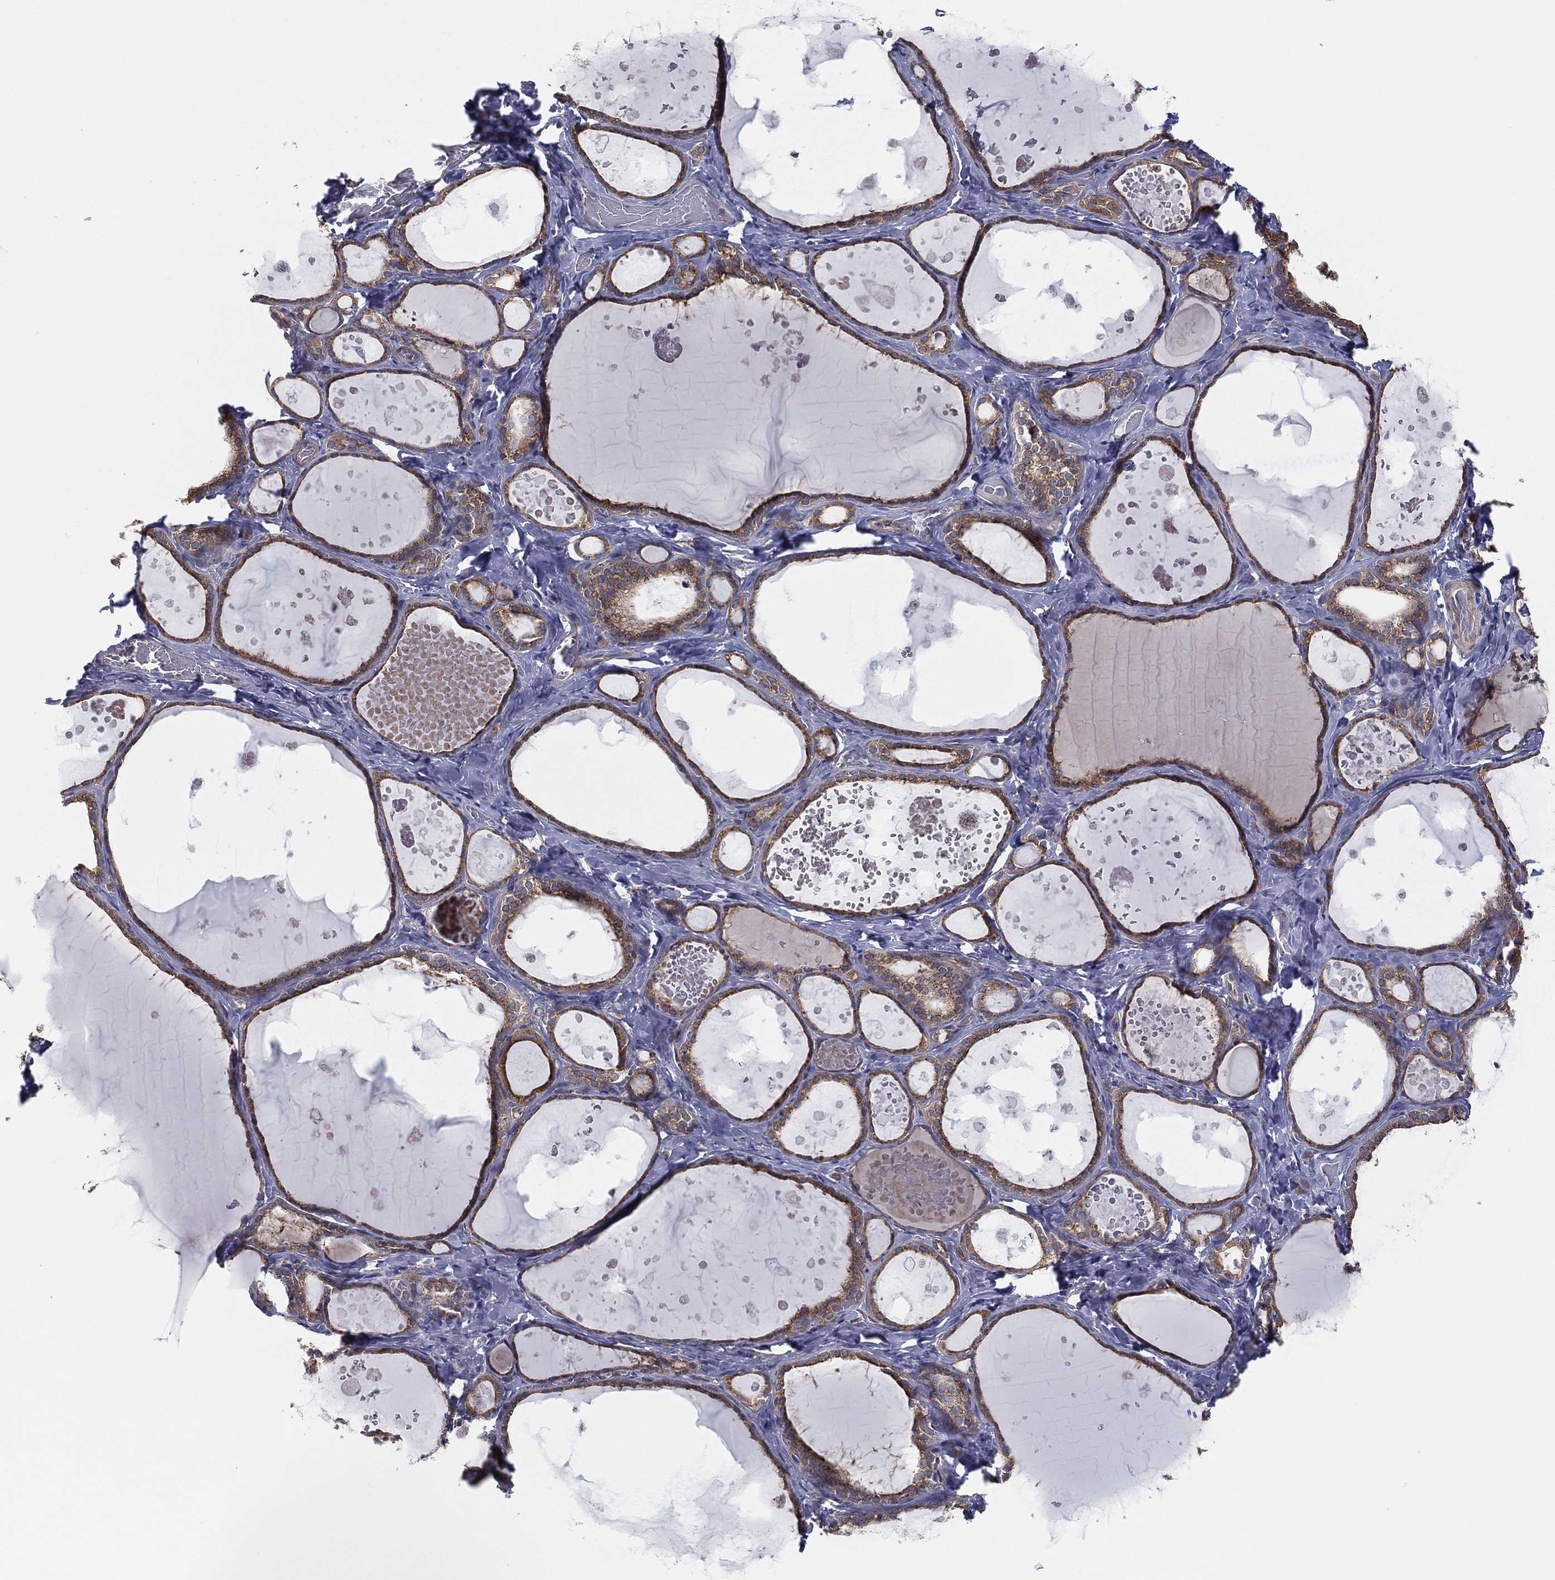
{"staining": {"intensity": "strong", "quantity": "25%-75%", "location": "cytoplasmic/membranous"}, "tissue": "thyroid gland", "cell_type": "Glandular cells", "image_type": "normal", "snomed": [{"axis": "morphology", "description": "Normal tissue, NOS"}, {"axis": "topography", "description": "Thyroid gland"}], "caption": "Thyroid gland stained with IHC exhibits strong cytoplasmic/membranous staining in about 25%-75% of glandular cells.", "gene": "EIF2B5", "patient": {"sex": "female", "age": 56}}